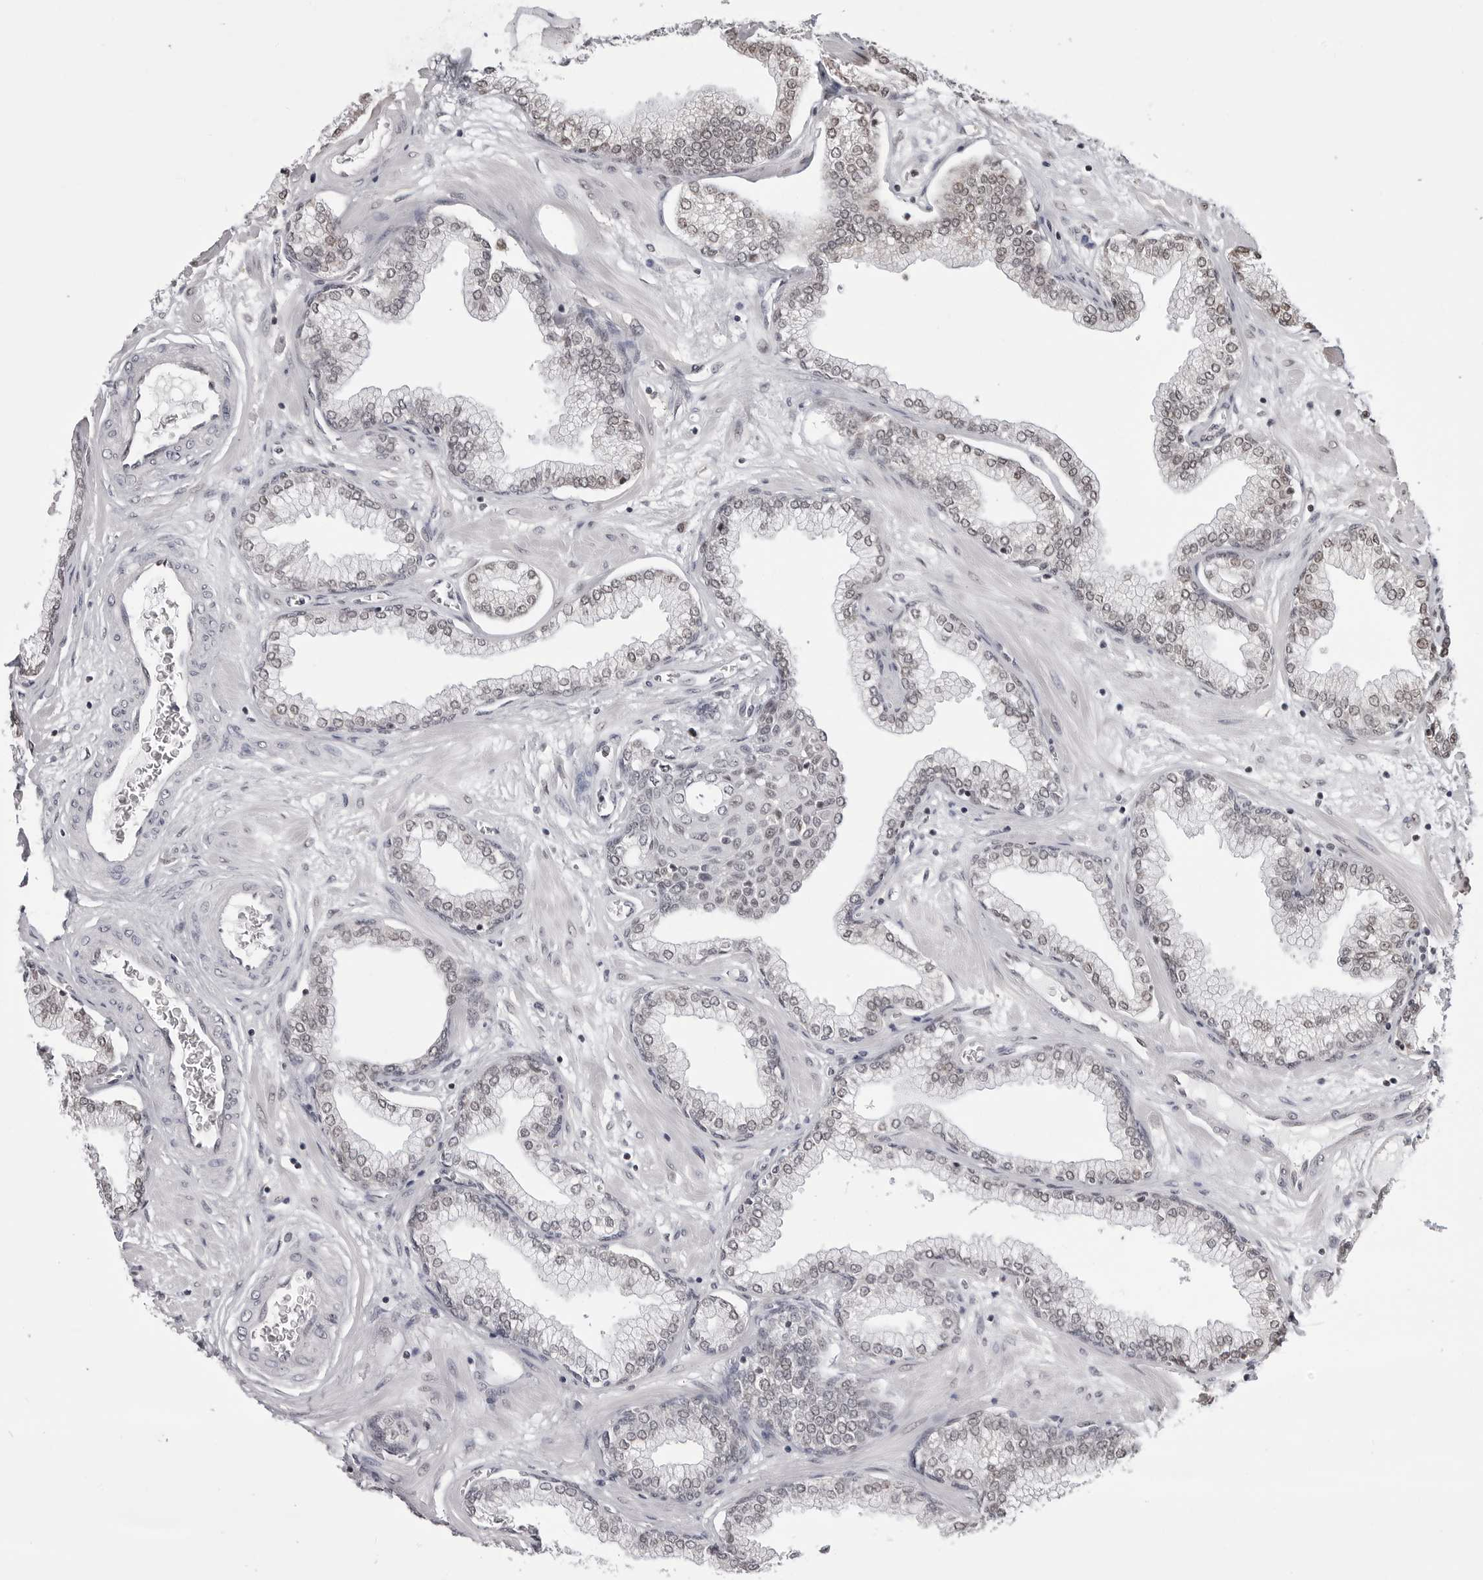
{"staining": {"intensity": "moderate", "quantity": "25%-75%", "location": "nuclear"}, "tissue": "prostate", "cell_type": "Glandular cells", "image_type": "normal", "snomed": [{"axis": "morphology", "description": "Normal tissue, NOS"}, {"axis": "morphology", "description": "Urothelial carcinoma, Low grade"}, {"axis": "topography", "description": "Urinary bladder"}, {"axis": "topography", "description": "Prostate"}], "caption": "The photomicrograph reveals immunohistochemical staining of unremarkable prostate. There is moderate nuclear staining is present in approximately 25%-75% of glandular cells.", "gene": "PHF3", "patient": {"sex": "male", "age": 60}}